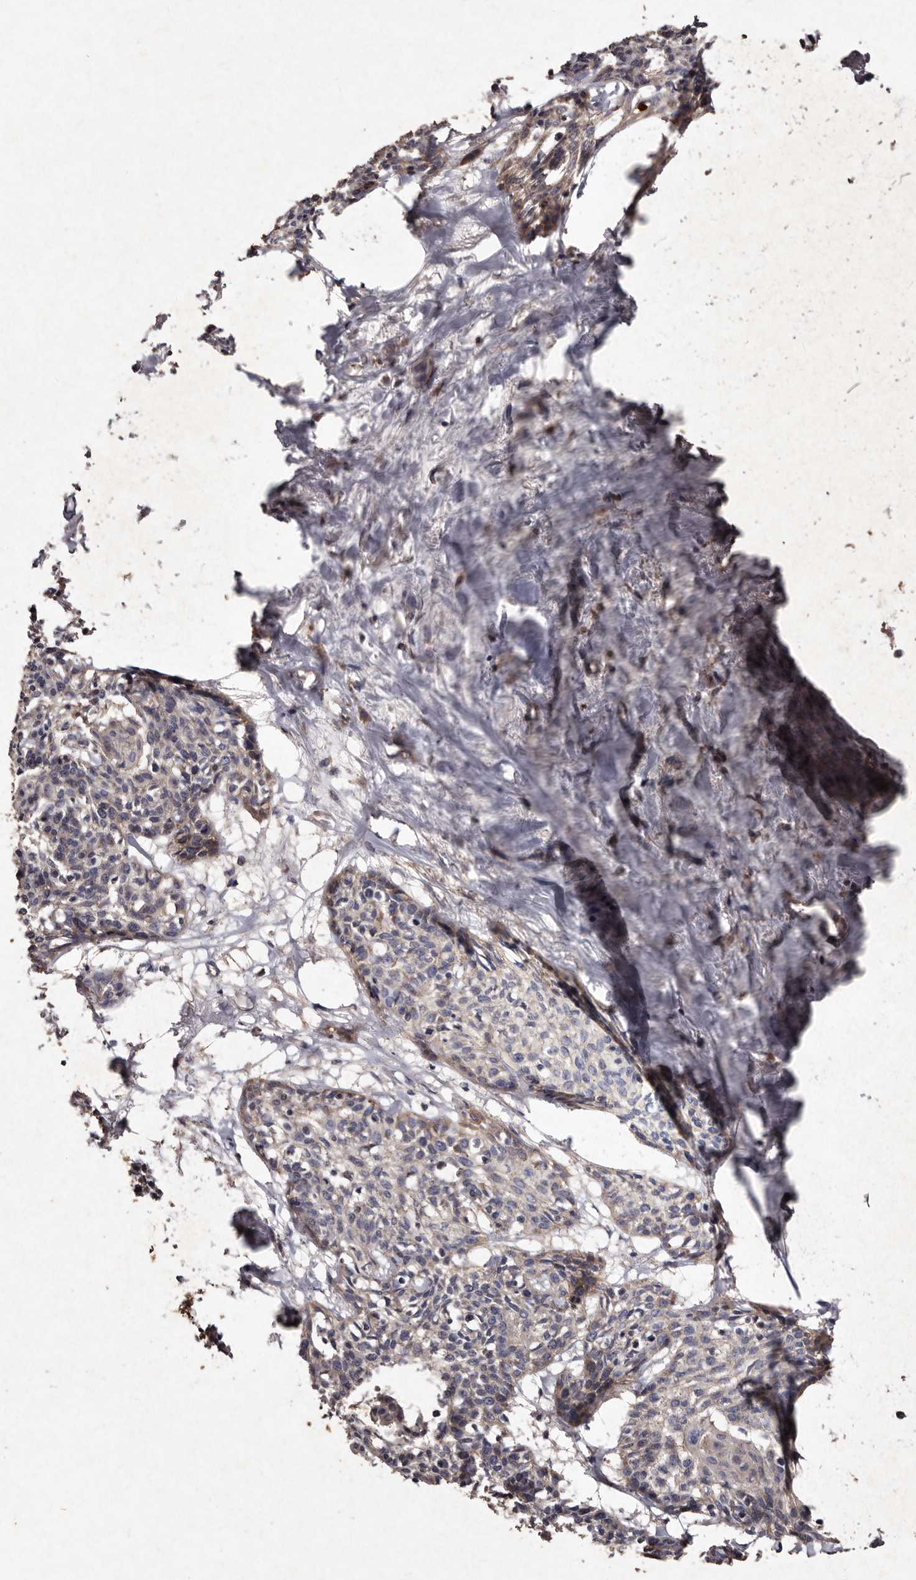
{"staining": {"intensity": "negative", "quantity": "none", "location": "none"}, "tissue": "cervical cancer", "cell_type": "Tumor cells", "image_type": "cancer", "snomed": [{"axis": "morphology", "description": "Squamous cell carcinoma, NOS"}, {"axis": "topography", "description": "Cervix"}], "caption": "IHC histopathology image of neoplastic tissue: cervical squamous cell carcinoma stained with DAB (3,3'-diaminobenzidine) displays no significant protein positivity in tumor cells.", "gene": "TFB1M", "patient": {"sex": "female", "age": 57}}